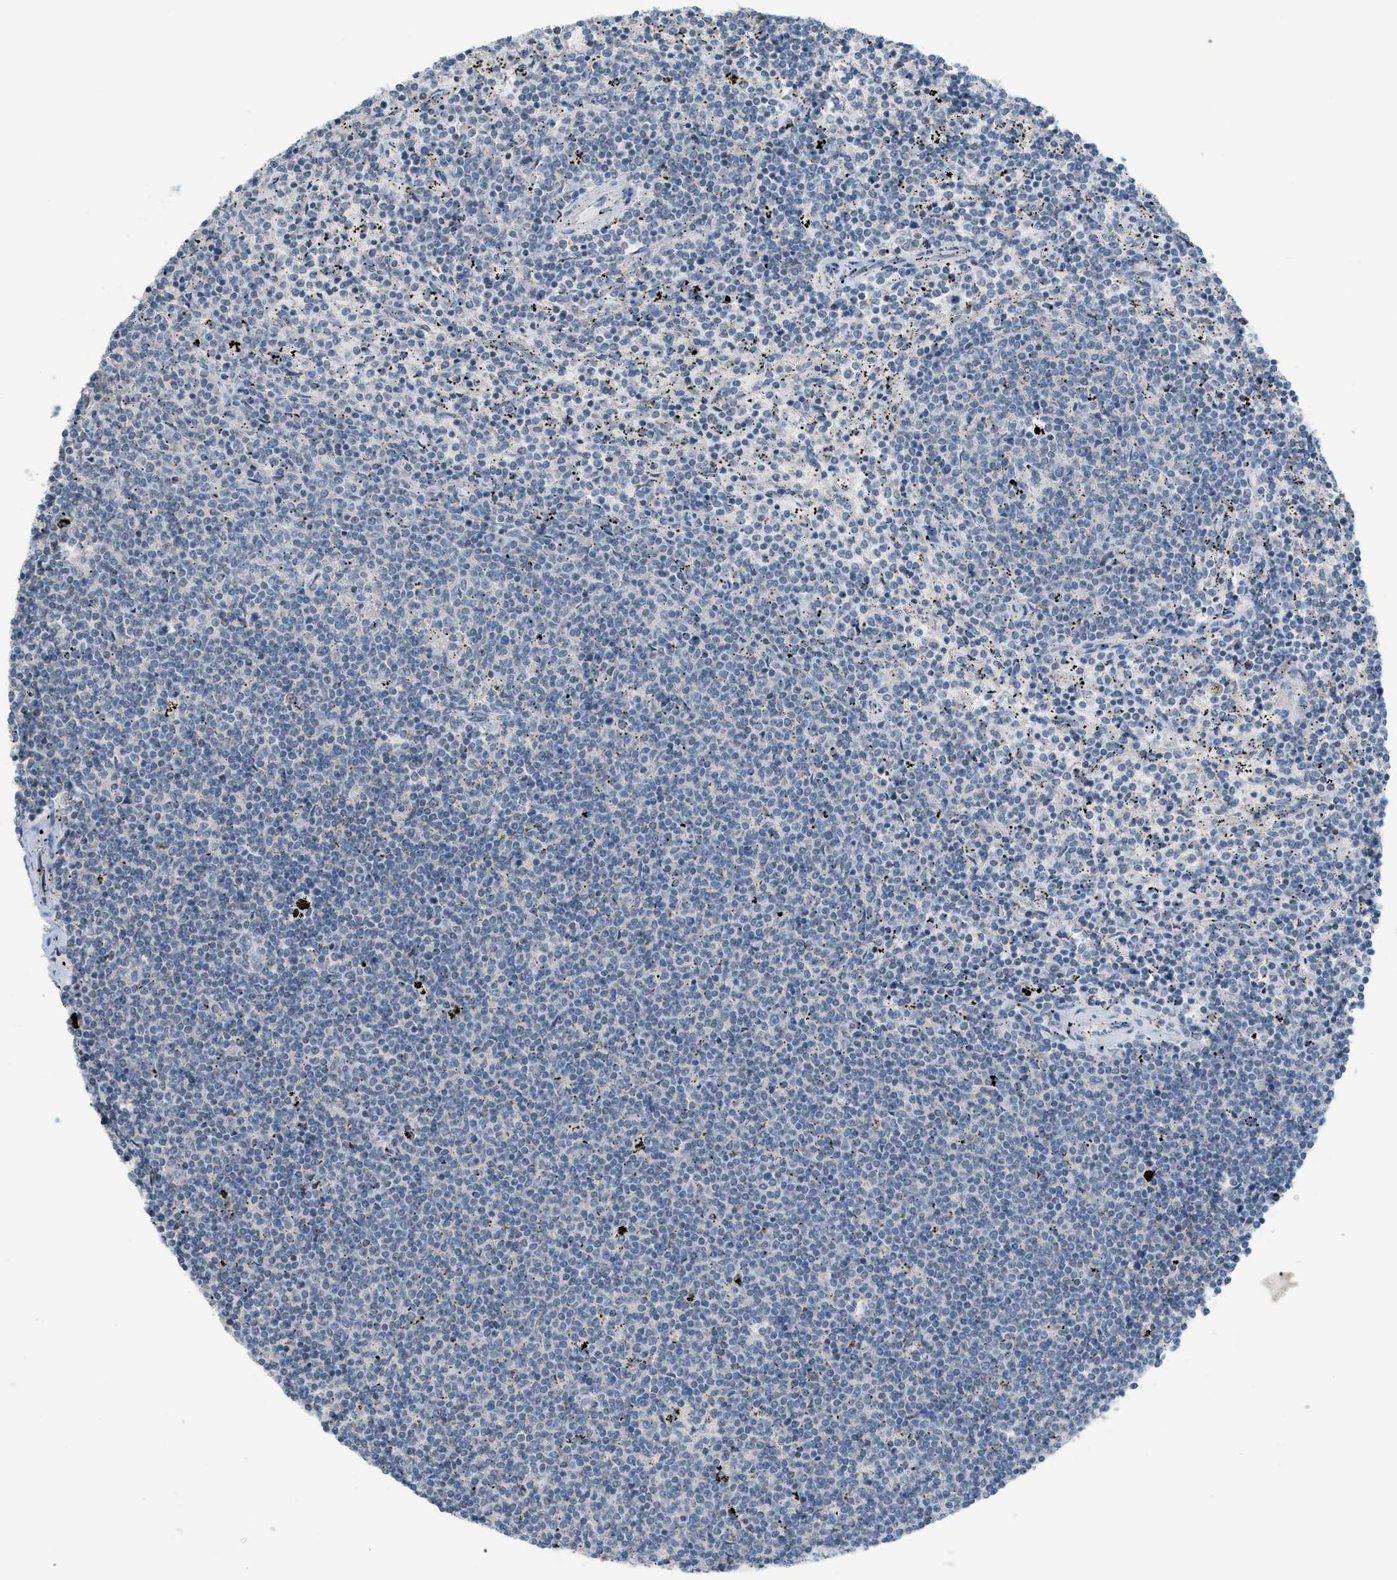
{"staining": {"intensity": "negative", "quantity": "none", "location": "none"}, "tissue": "lymphoma", "cell_type": "Tumor cells", "image_type": "cancer", "snomed": [{"axis": "morphology", "description": "Malignant lymphoma, non-Hodgkin's type, Low grade"}, {"axis": "topography", "description": "Spleen"}], "caption": "Human lymphoma stained for a protein using immunohistochemistry (IHC) exhibits no positivity in tumor cells.", "gene": "TXNDC2", "patient": {"sex": "female", "age": 50}}